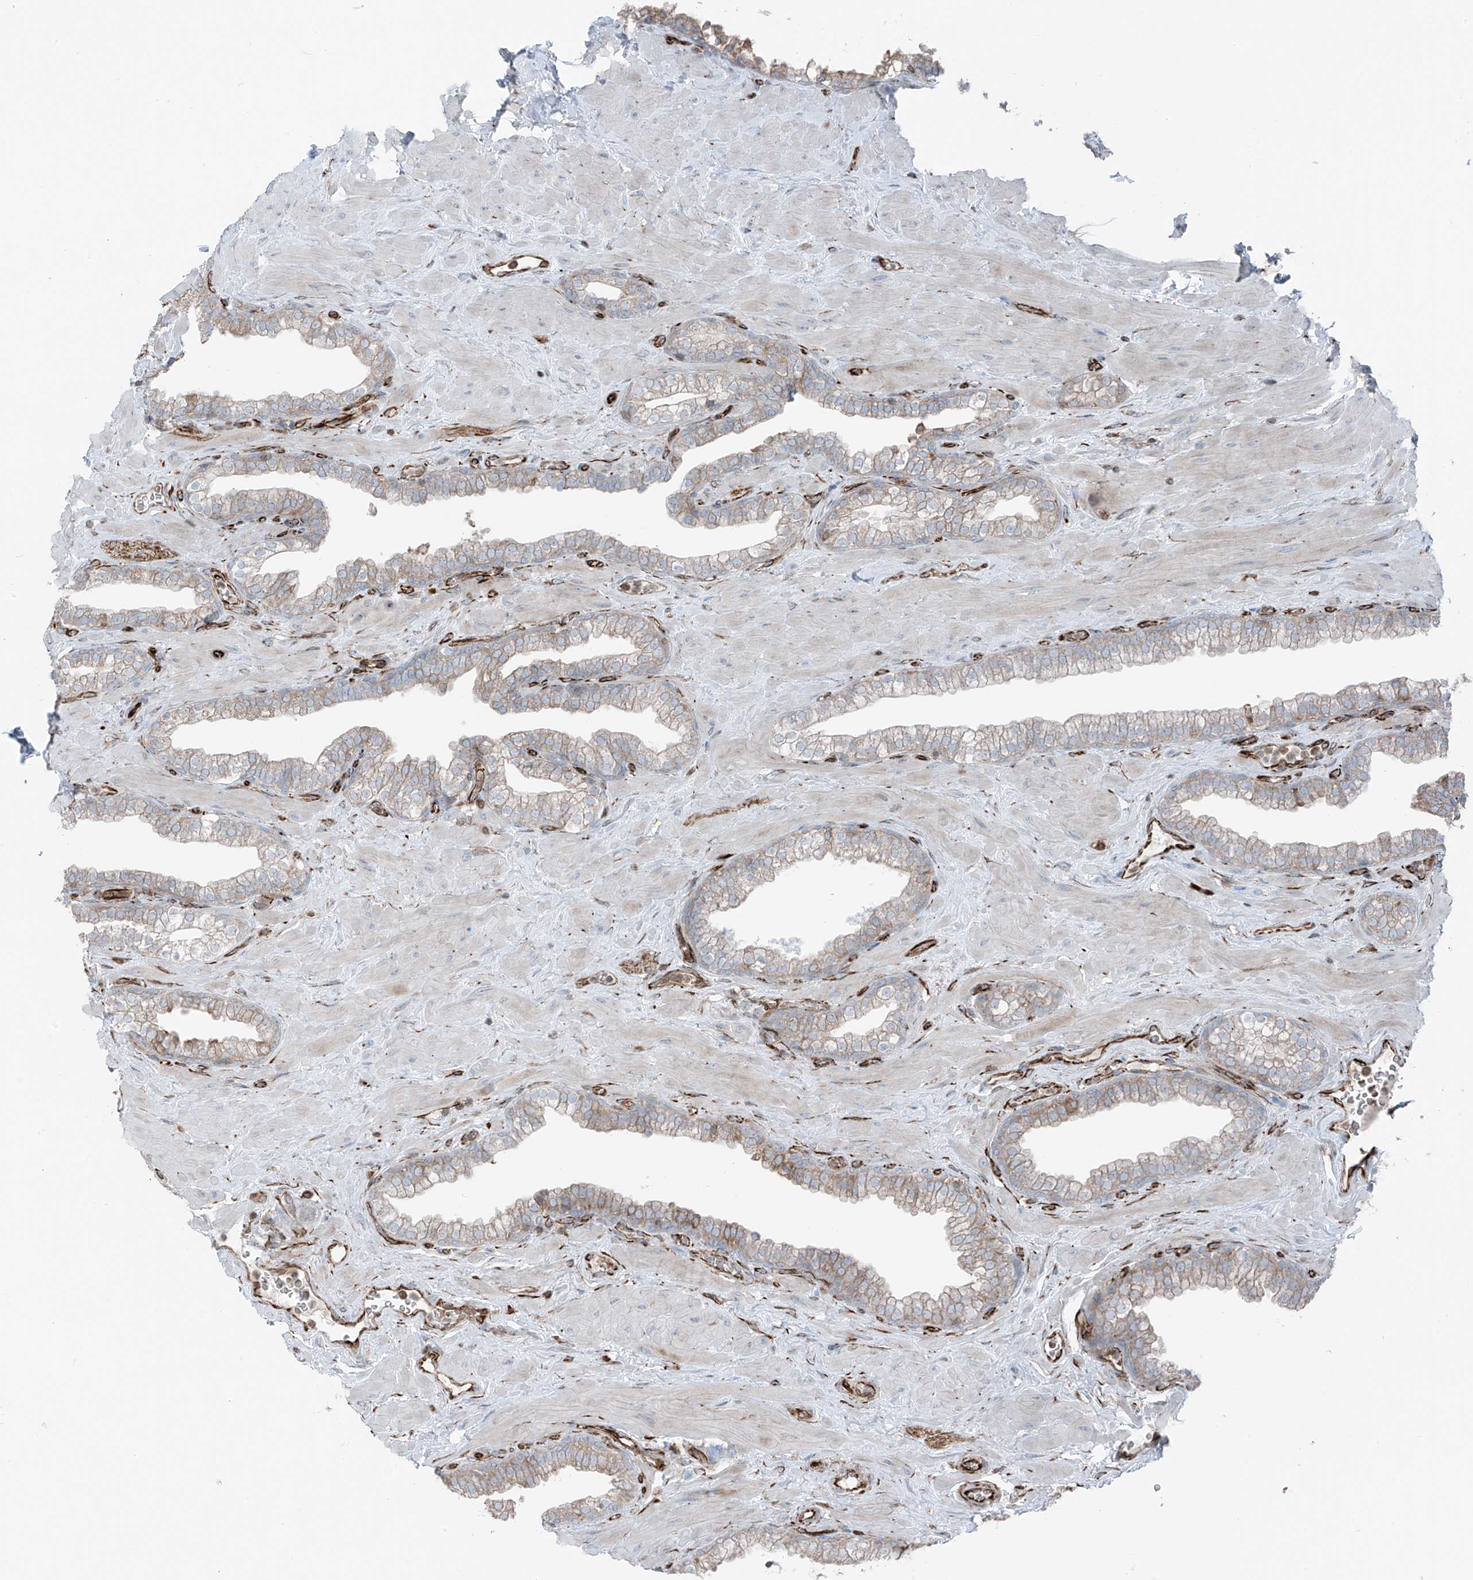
{"staining": {"intensity": "weak", "quantity": "25%-75%", "location": "cytoplasmic/membranous"}, "tissue": "prostate", "cell_type": "Glandular cells", "image_type": "normal", "snomed": [{"axis": "morphology", "description": "Normal tissue, NOS"}, {"axis": "morphology", "description": "Urothelial carcinoma, Low grade"}, {"axis": "topography", "description": "Urinary bladder"}, {"axis": "topography", "description": "Prostate"}], "caption": "An immunohistochemistry (IHC) histopathology image of normal tissue is shown. Protein staining in brown highlights weak cytoplasmic/membranous positivity in prostate within glandular cells.", "gene": "ERLEC1", "patient": {"sex": "male", "age": 60}}